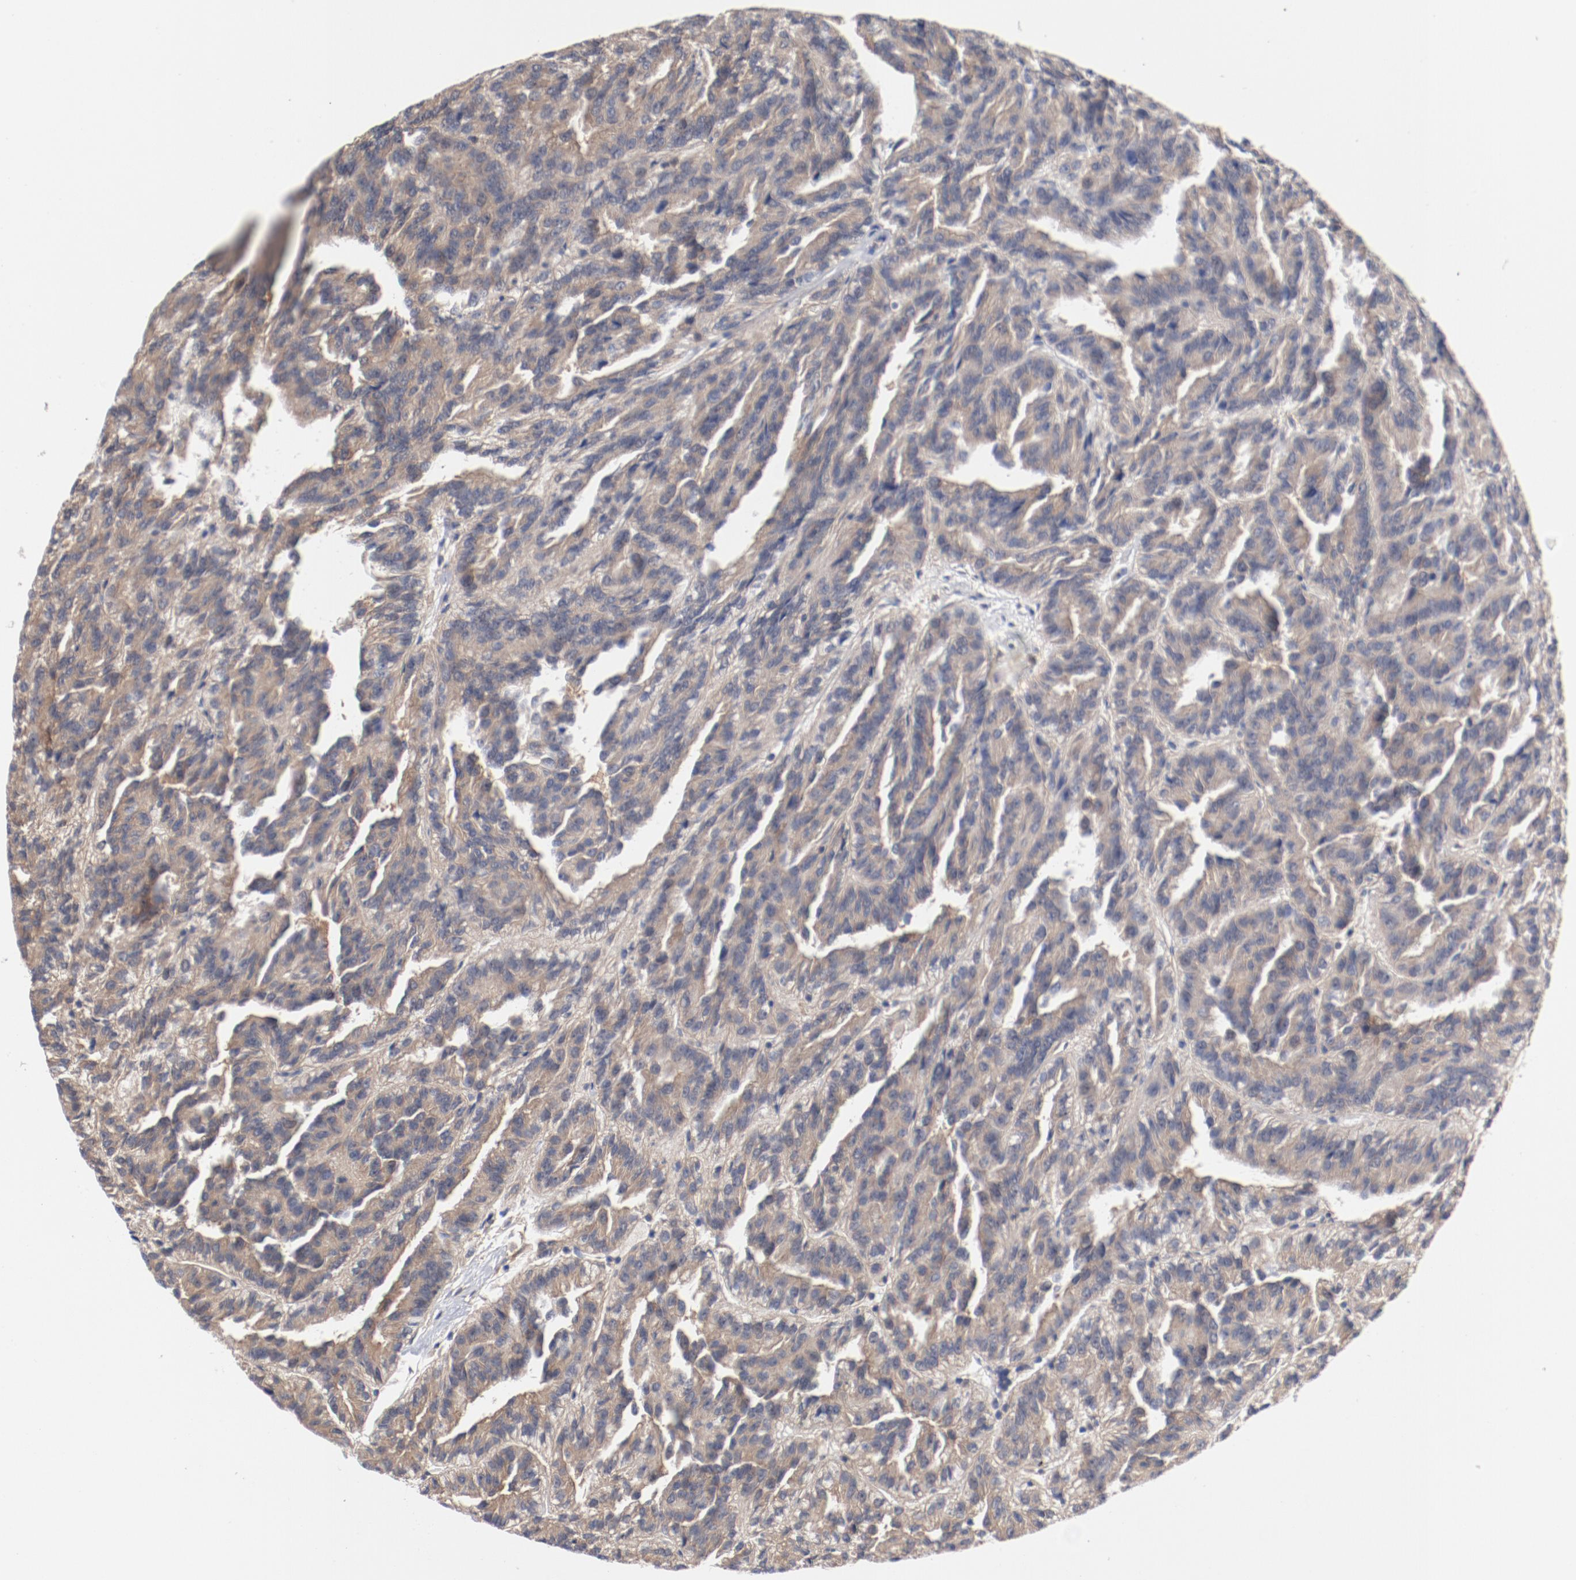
{"staining": {"intensity": "negative", "quantity": "none", "location": "none"}, "tissue": "renal cancer", "cell_type": "Tumor cells", "image_type": "cancer", "snomed": [{"axis": "morphology", "description": "Adenocarcinoma, NOS"}, {"axis": "topography", "description": "Kidney"}], "caption": "There is no significant staining in tumor cells of renal cancer (adenocarcinoma). Brightfield microscopy of immunohistochemistry stained with DAB (3,3'-diaminobenzidine) (brown) and hematoxylin (blue), captured at high magnification.", "gene": "PITPNM2", "patient": {"sex": "male", "age": 46}}